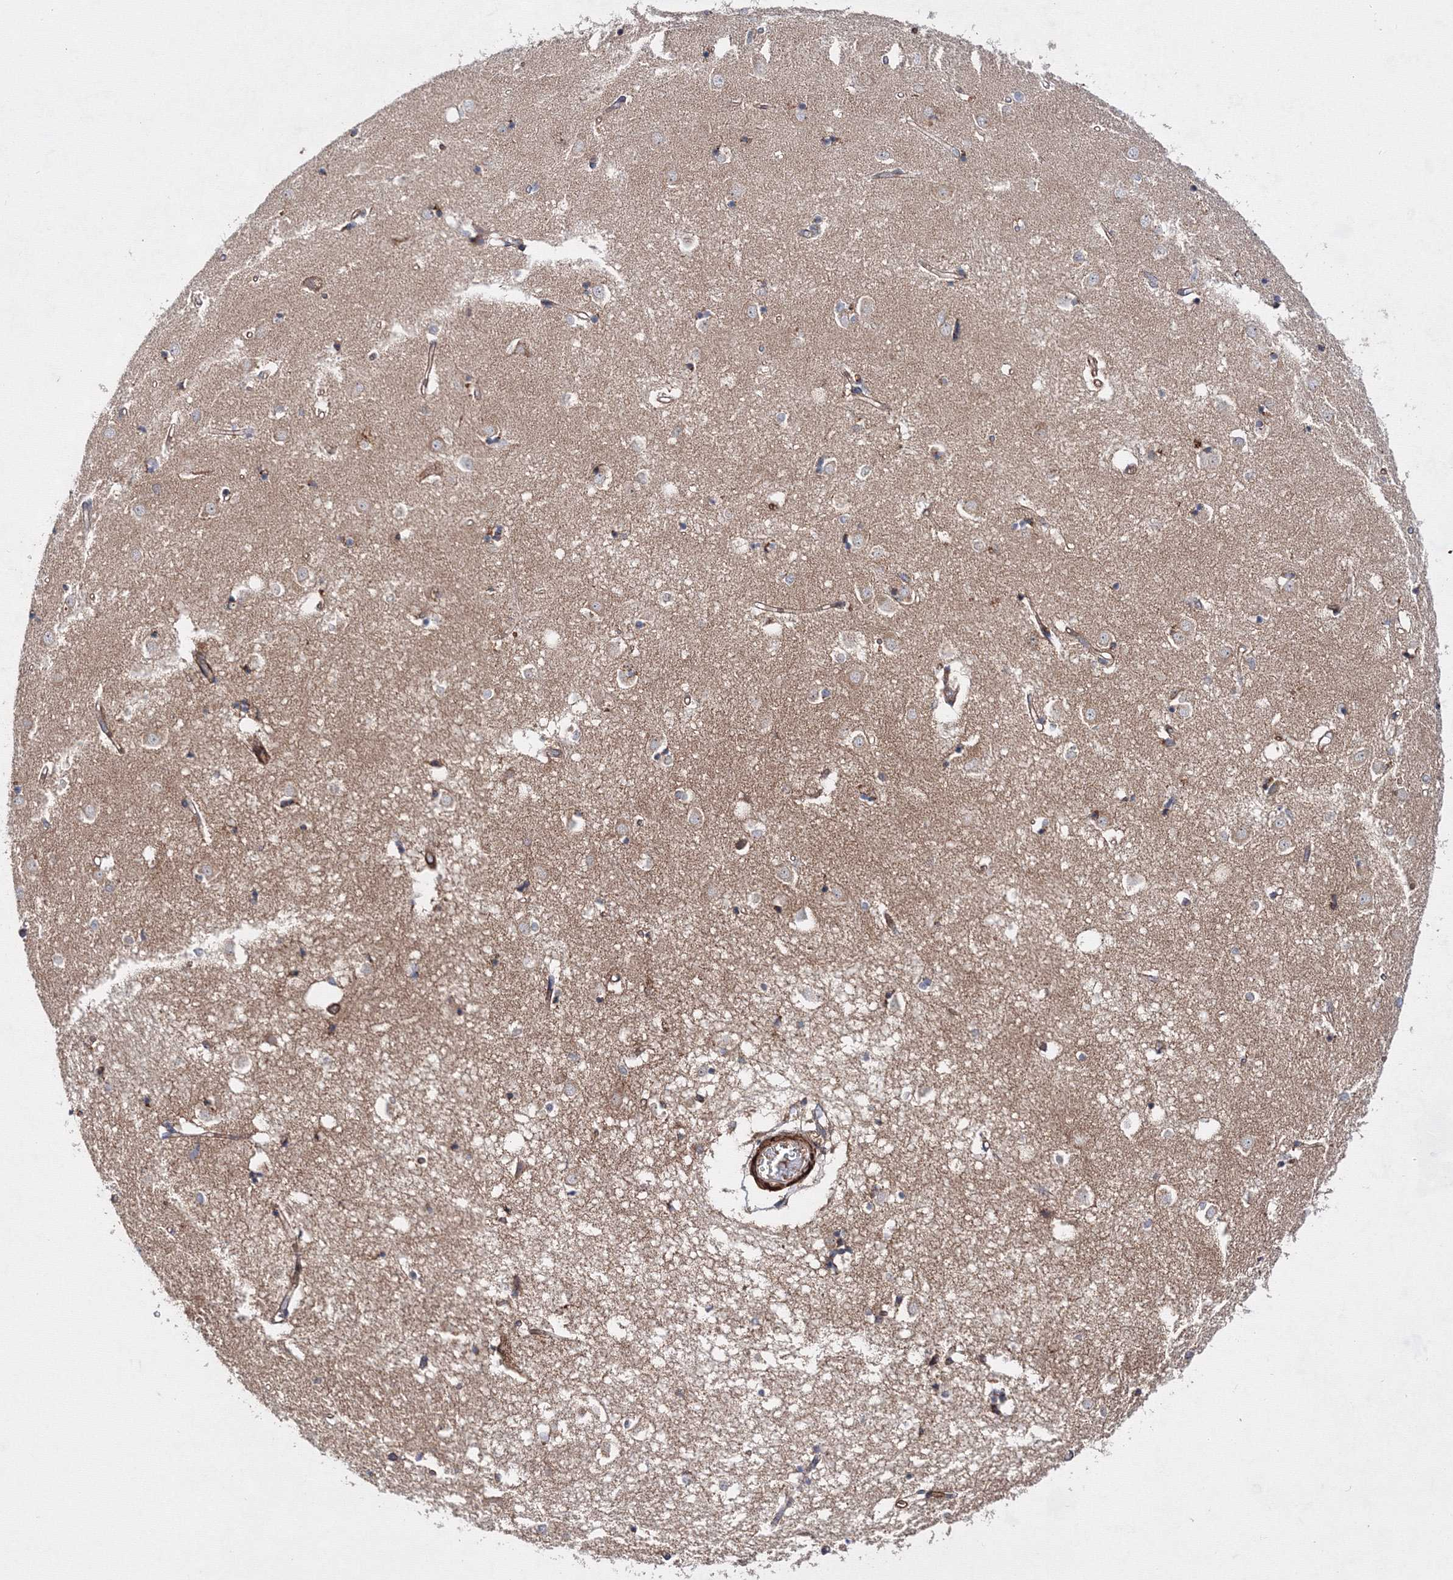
{"staining": {"intensity": "weak", "quantity": "<25%", "location": "cytoplasmic/membranous"}, "tissue": "caudate", "cell_type": "Glial cells", "image_type": "normal", "snomed": [{"axis": "morphology", "description": "Normal tissue, NOS"}, {"axis": "topography", "description": "Lateral ventricle wall"}], "caption": "This photomicrograph is of unremarkable caudate stained with immunohistochemistry (IHC) to label a protein in brown with the nuclei are counter-stained blue. There is no positivity in glial cells.", "gene": "GFM1", "patient": {"sex": "male", "age": 45}}